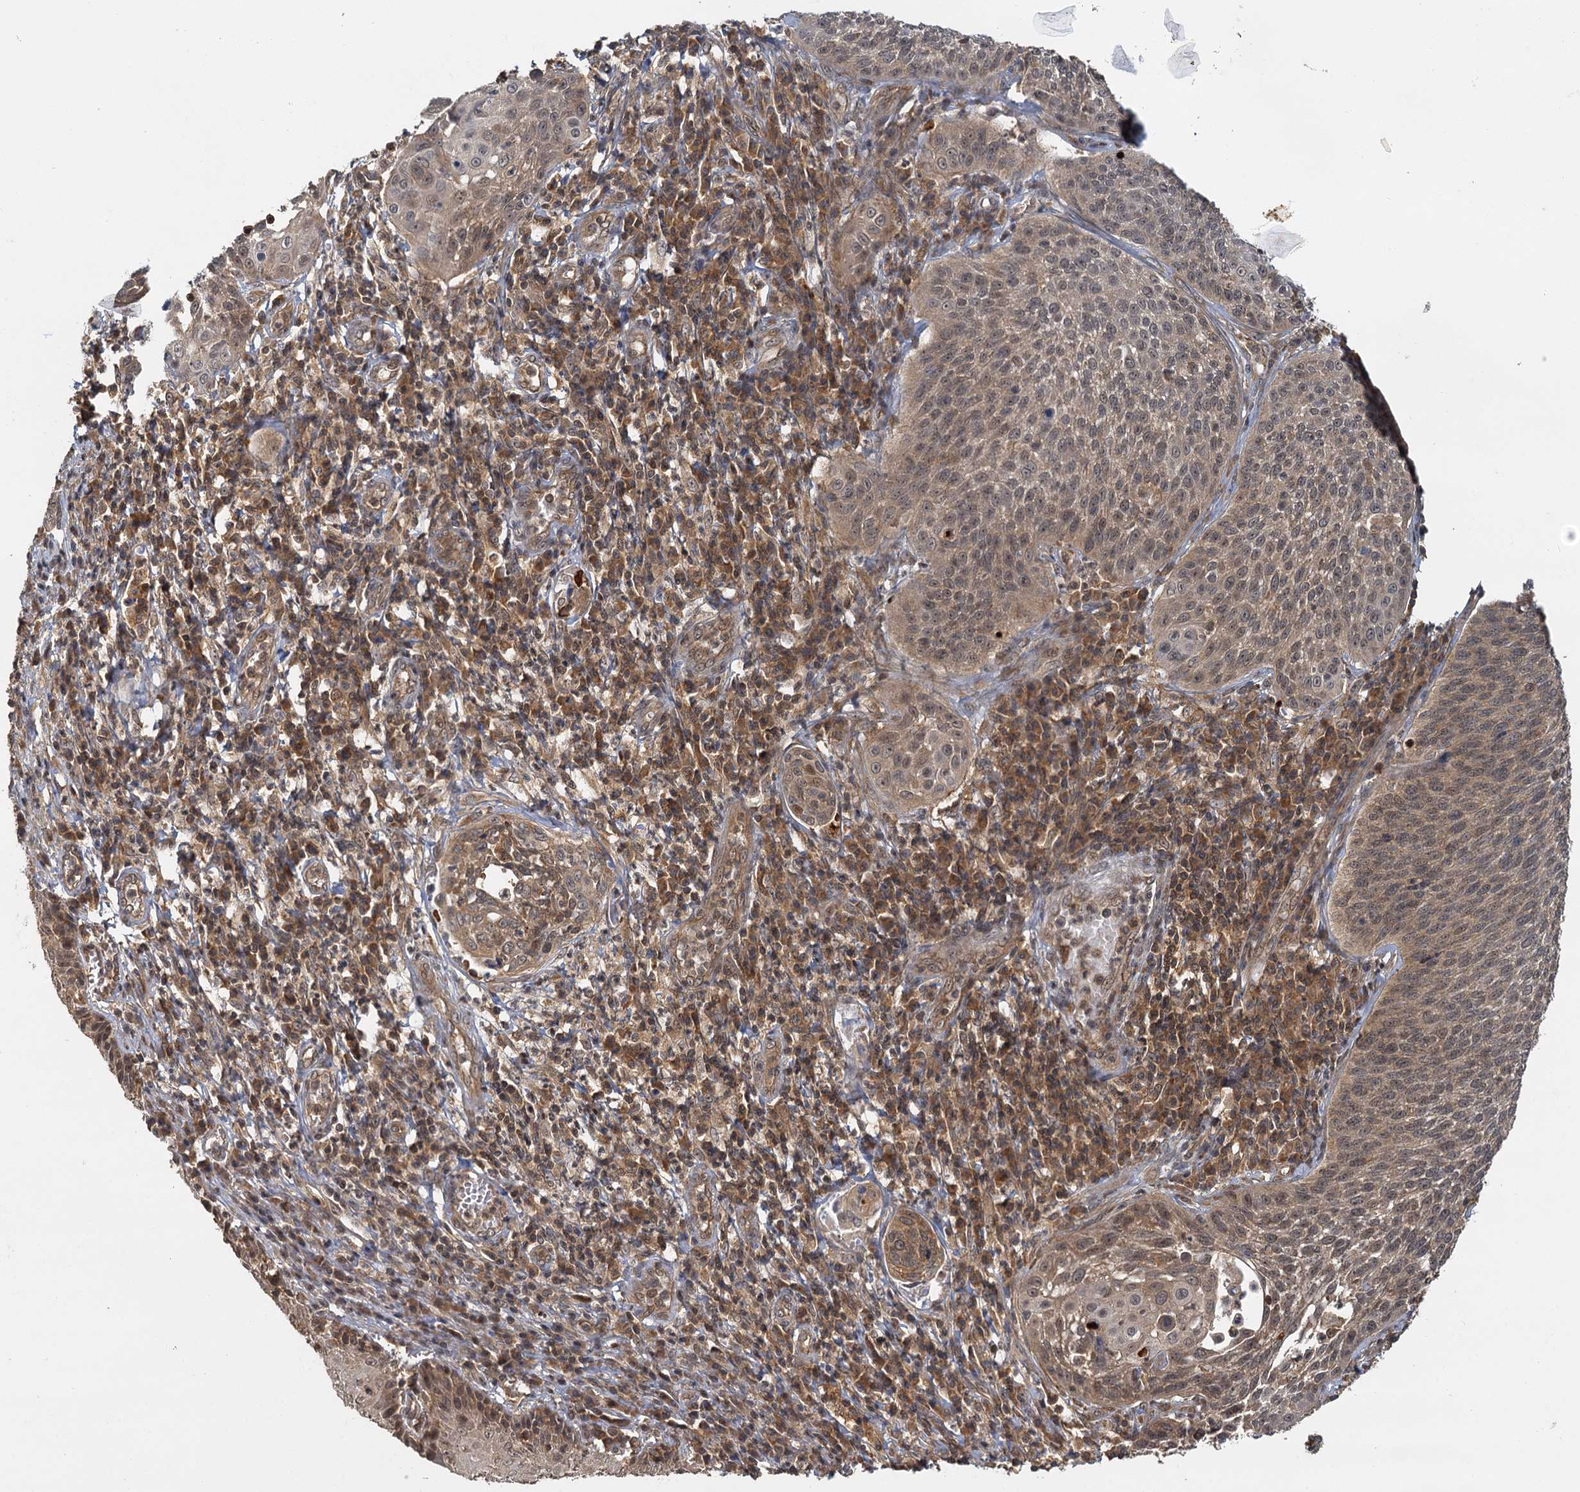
{"staining": {"intensity": "weak", "quantity": "25%-75%", "location": "cytoplasmic/membranous,nuclear"}, "tissue": "cervical cancer", "cell_type": "Tumor cells", "image_type": "cancer", "snomed": [{"axis": "morphology", "description": "Squamous cell carcinoma, NOS"}, {"axis": "topography", "description": "Cervix"}], "caption": "This photomicrograph shows immunohistochemistry staining of human squamous cell carcinoma (cervical), with low weak cytoplasmic/membranous and nuclear positivity in approximately 25%-75% of tumor cells.", "gene": "ZNF549", "patient": {"sex": "female", "age": 34}}